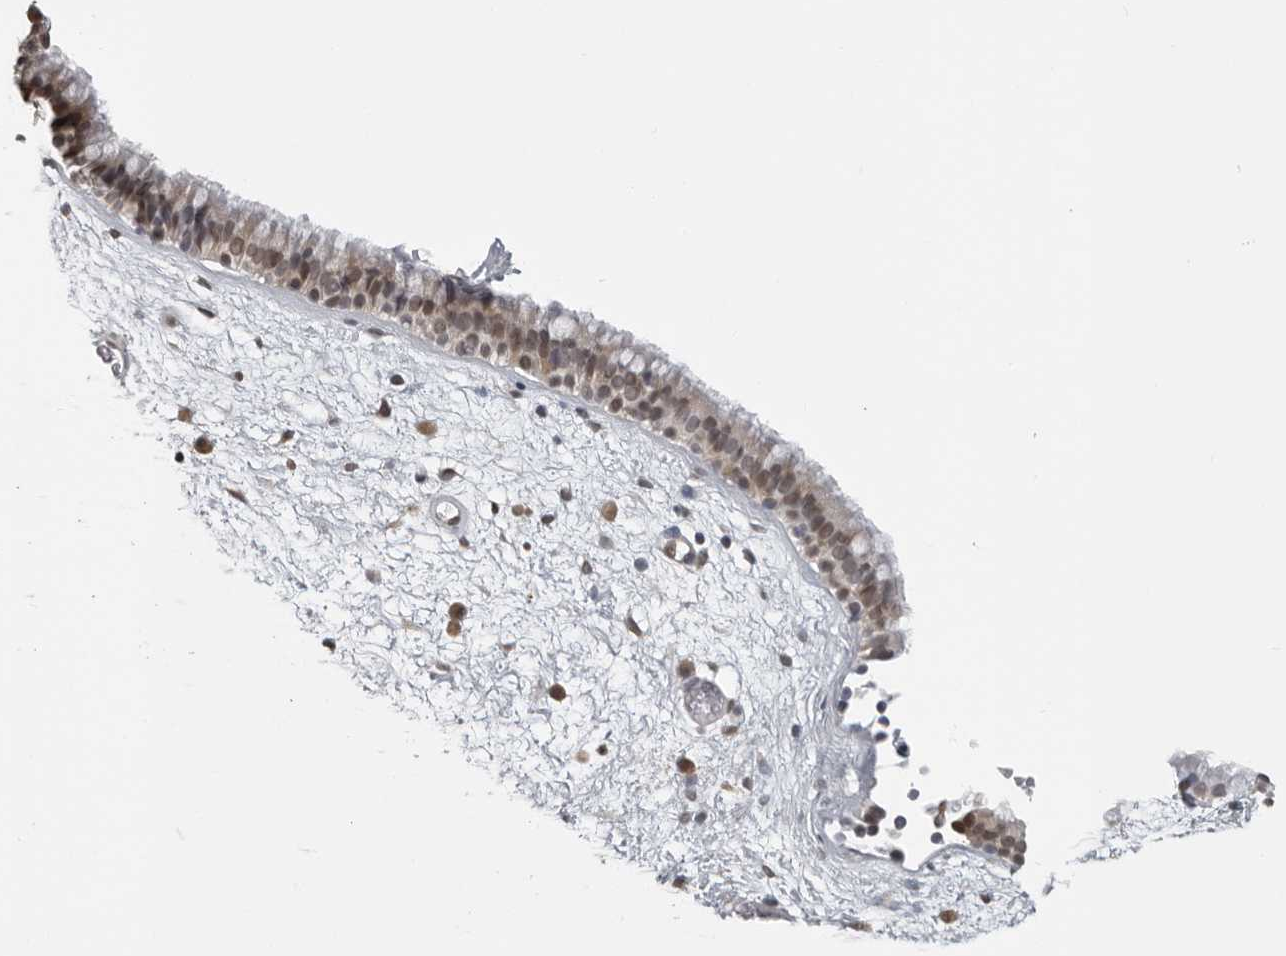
{"staining": {"intensity": "moderate", "quantity": ">75%", "location": "cytoplasmic/membranous,nuclear"}, "tissue": "nasopharynx", "cell_type": "Respiratory epithelial cells", "image_type": "normal", "snomed": [{"axis": "morphology", "description": "Normal tissue, NOS"}, {"axis": "morphology", "description": "Inflammation, NOS"}, {"axis": "topography", "description": "Nasopharynx"}], "caption": "IHC photomicrograph of benign nasopharynx: nasopharynx stained using immunohistochemistry (IHC) reveals medium levels of moderate protein expression localized specifically in the cytoplasmic/membranous,nuclear of respiratory epithelial cells, appearing as a cytoplasmic/membranous,nuclear brown color.", "gene": "MAF", "patient": {"sex": "male", "age": 48}}